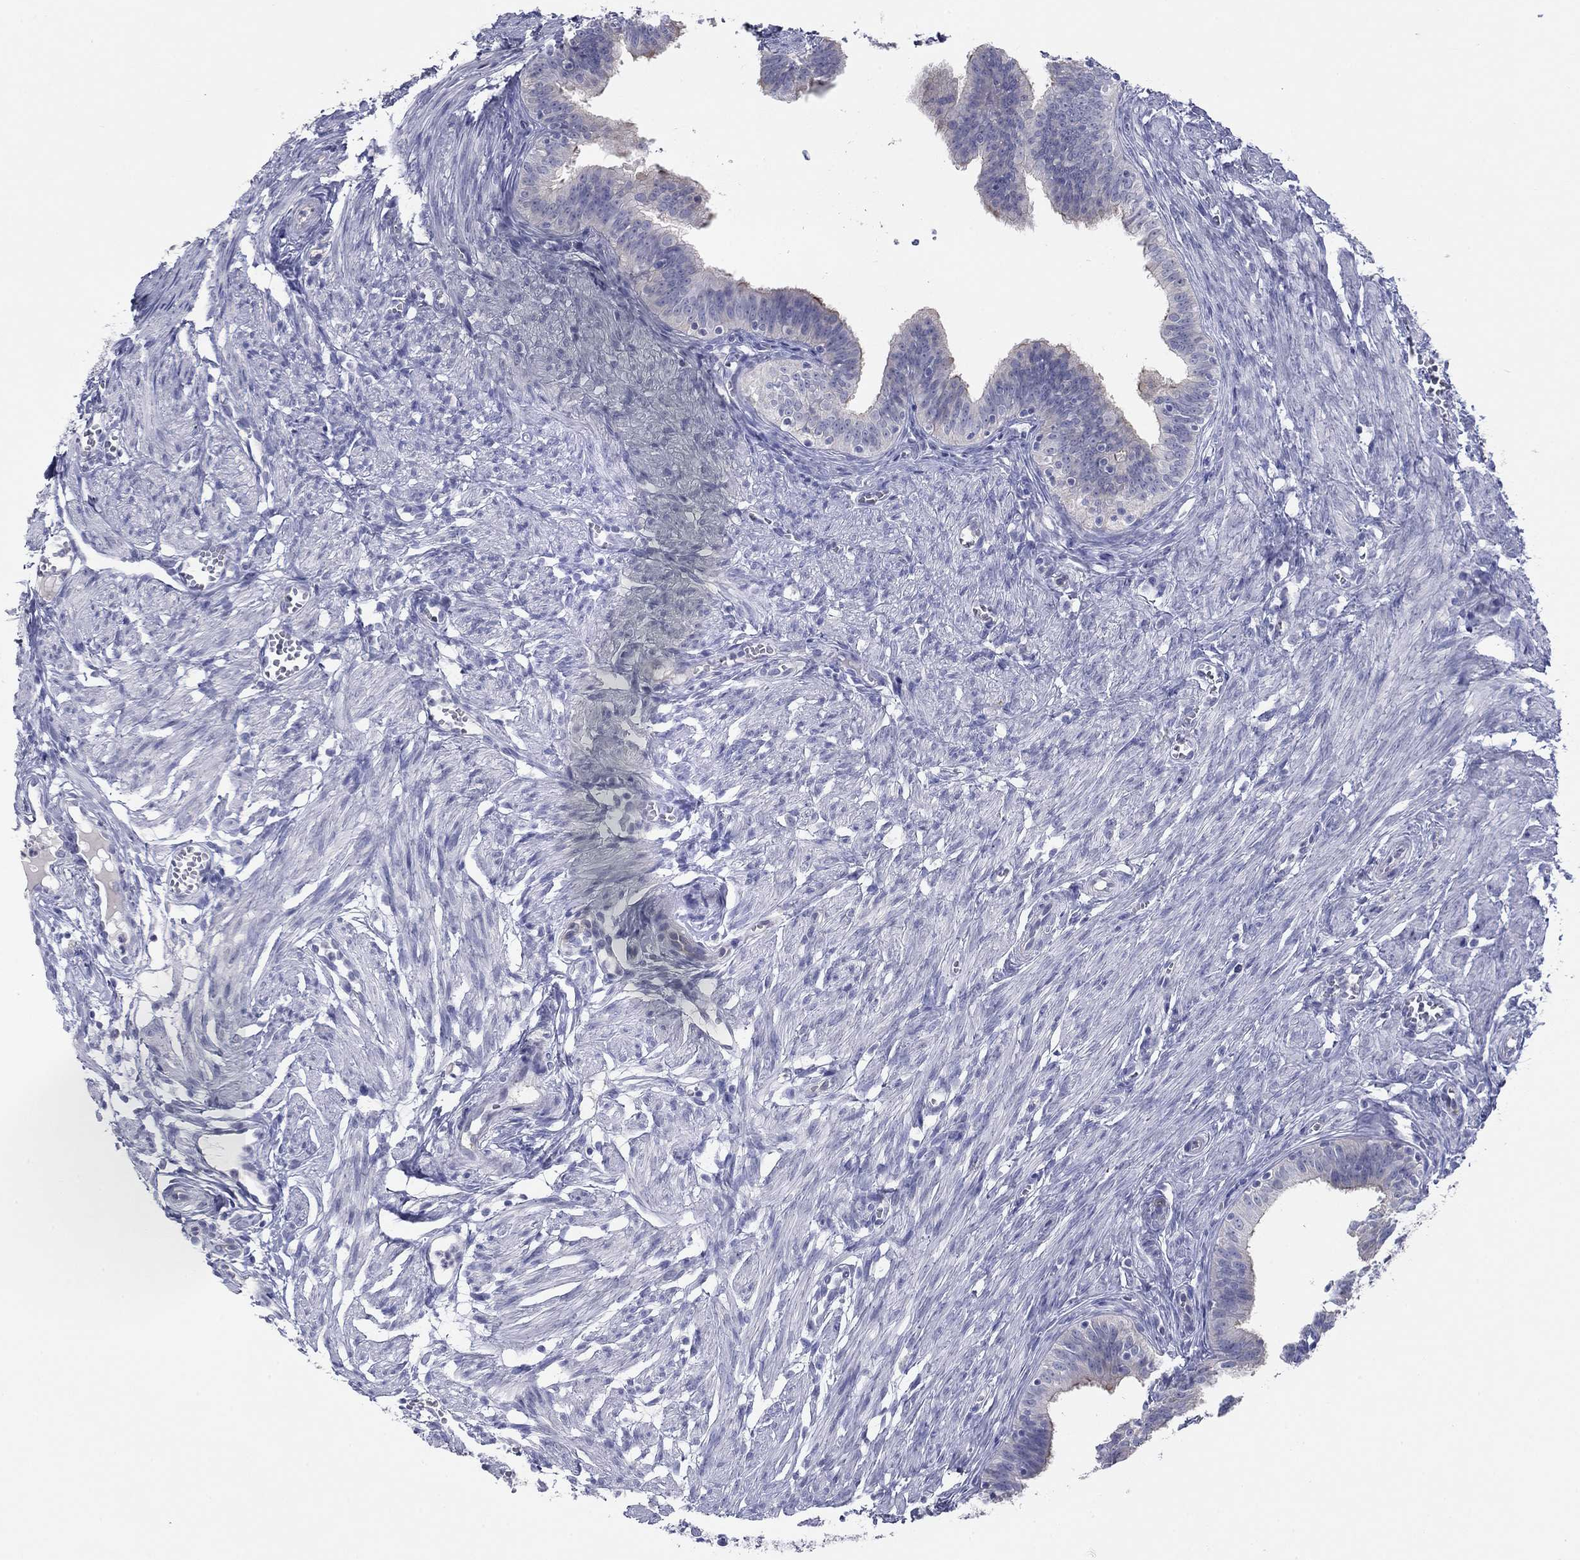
{"staining": {"intensity": "strong", "quantity": "<25%", "location": "cytoplasmic/membranous"}, "tissue": "fallopian tube", "cell_type": "Glandular cells", "image_type": "normal", "snomed": [{"axis": "morphology", "description": "Normal tissue, NOS"}, {"axis": "topography", "description": "Fallopian tube"}], "caption": "A micrograph of fallopian tube stained for a protein shows strong cytoplasmic/membranous brown staining in glandular cells. (Stains: DAB in brown, nuclei in blue, Microscopy: brightfield microscopy at high magnification).", "gene": "PLS1", "patient": {"sex": "female", "age": 25}}